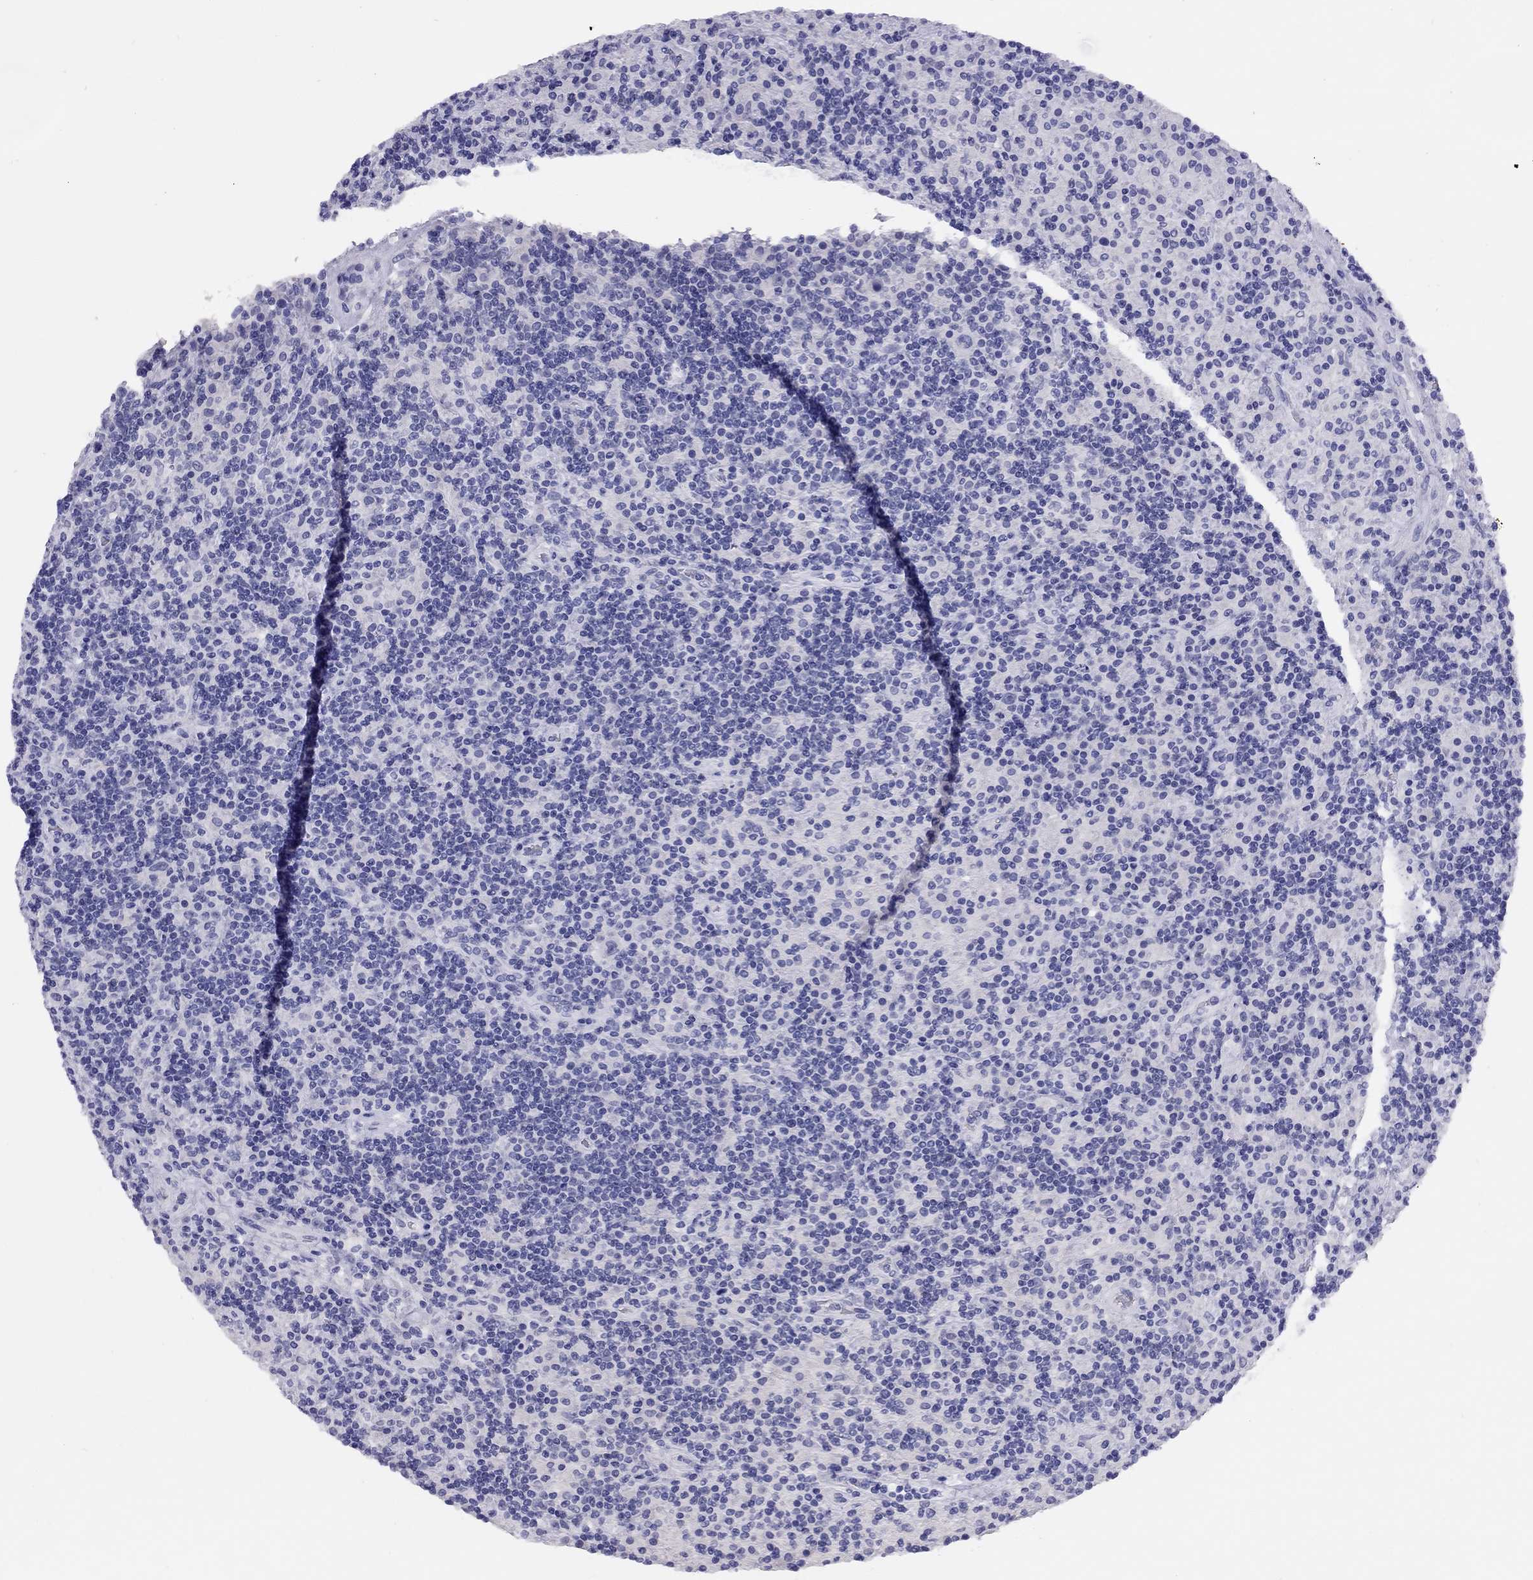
{"staining": {"intensity": "negative", "quantity": "none", "location": "none"}, "tissue": "lymphoma", "cell_type": "Tumor cells", "image_type": "cancer", "snomed": [{"axis": "morphology", "description": "Hodgkin's disease, NOS"}, {"axis": "topography", "description": "Lymph node"}], "caption": "There is no significant staining in tumor cells of Hodgkin's disease. (DAB immunohistochemistry (IHC) with hematoxylin counter stain).", "gene": "LRIT2", "patient": {"sex": "male", "age": 70}}